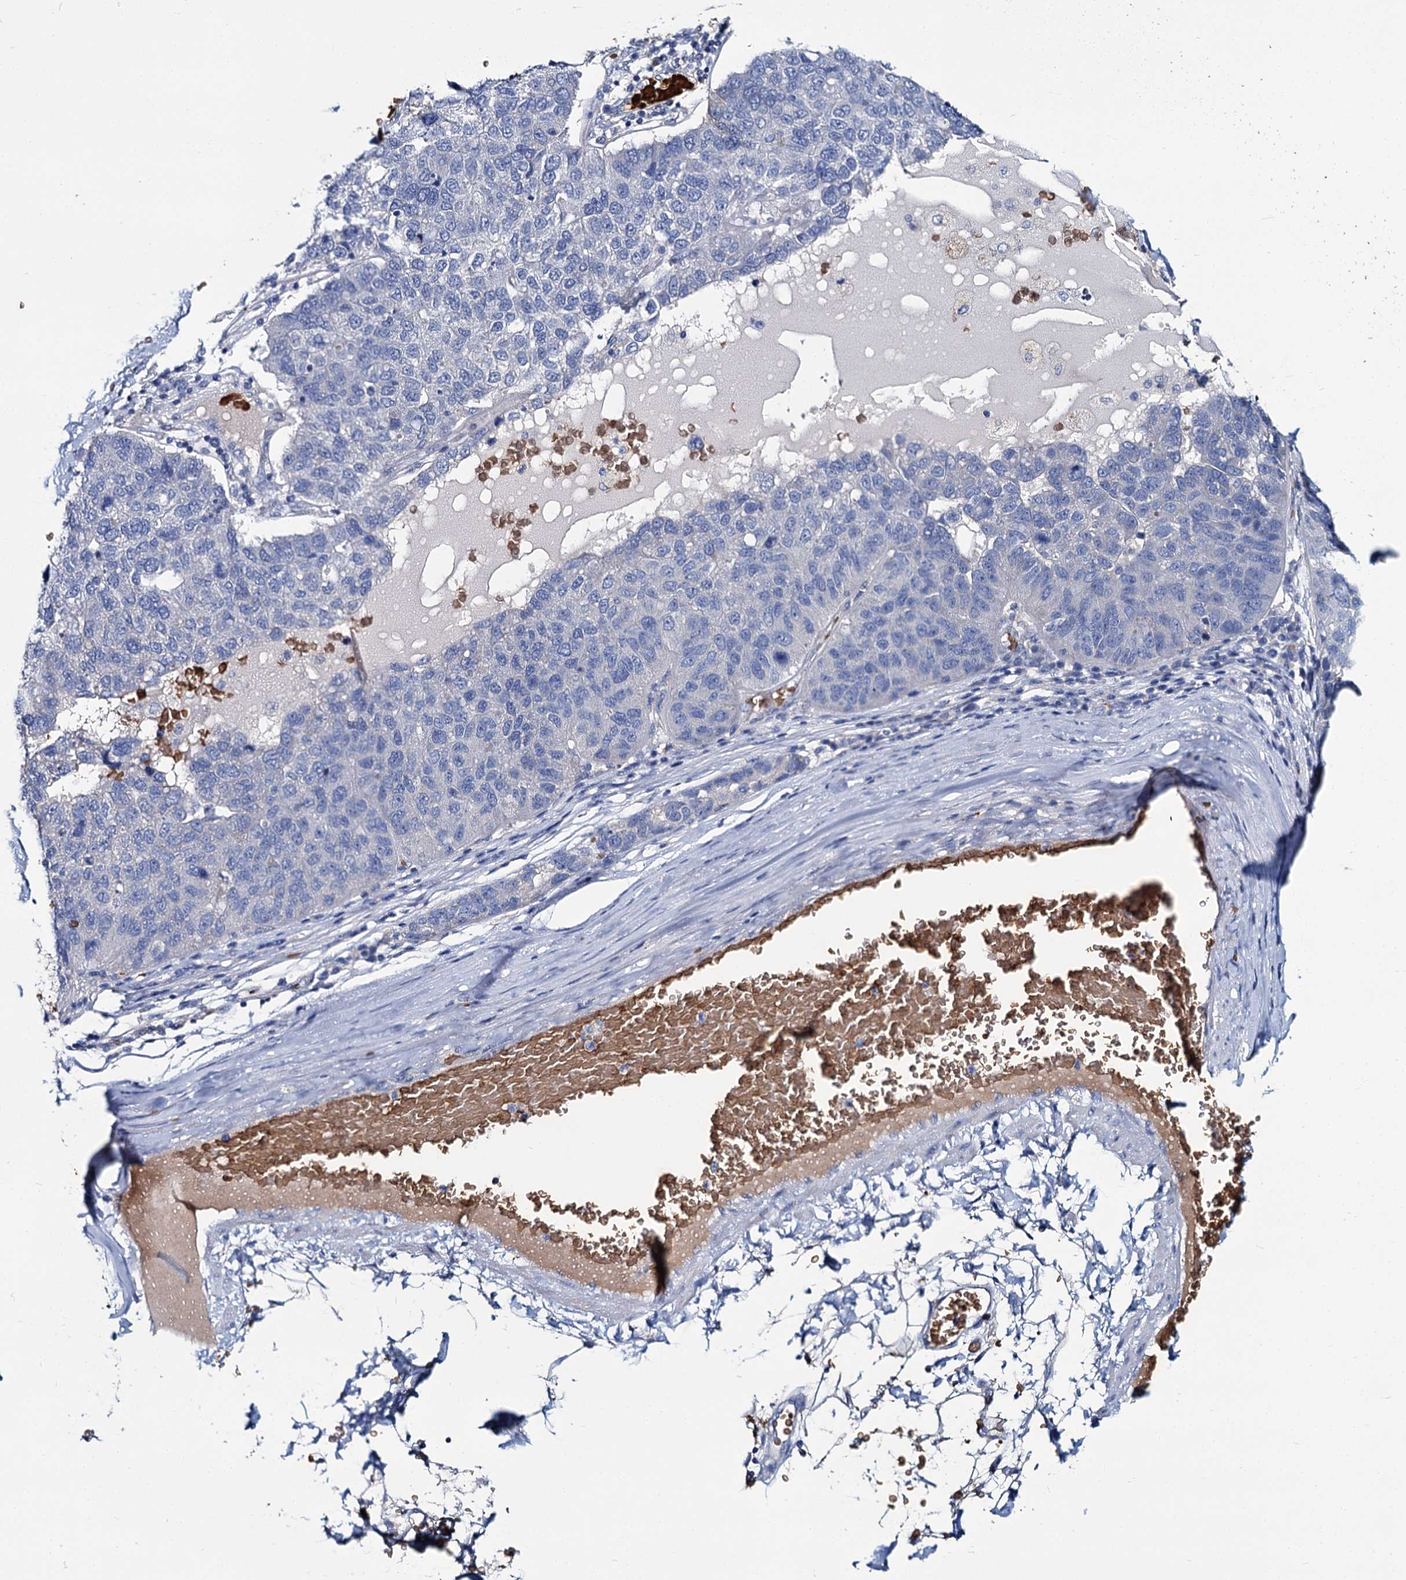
{"staining": {"intensity": "negative", "quantity": "none", "location": "none"}, "tissue": "pancreatic cancer", "cell_type": "Tumor cells", "image_type": "cancer", "snomed": [{"axis": "morphology", "description": "Adenocarcinoma, NOS"}, {"axis": "topography", "description": "Pancreas"}], "caption": "A micrograph of pancreatic cancer stained for a protein exhibits no brown staining in tumor cells.", "gene": "ATG2A", "patient": {"sex": "female", "age": 61}}